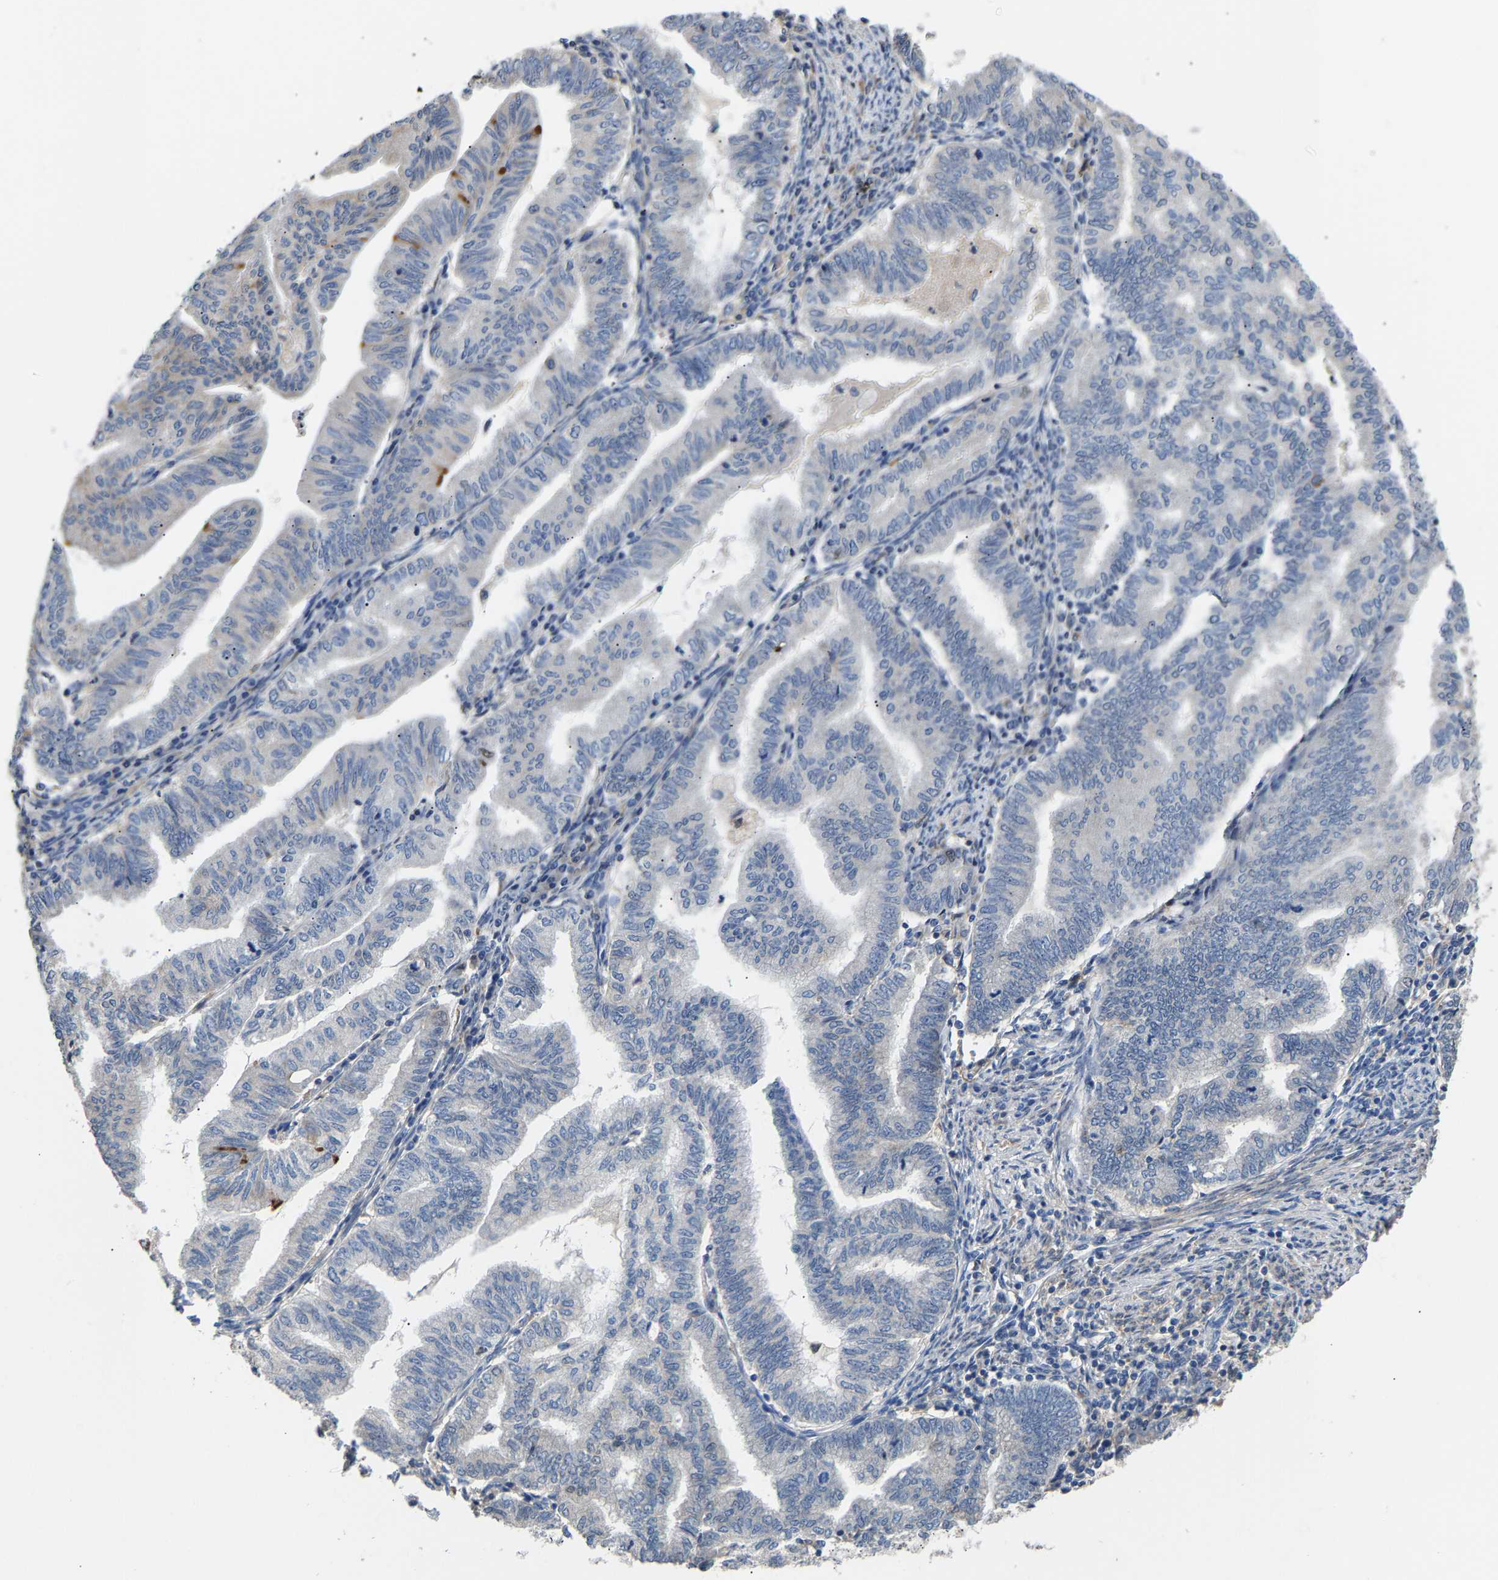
{"staining": {"intensity": "negative", "quantity": "none", "location": "none"}, "tissue": "endometrial cancer", "cell_type": "Tumor cells", "image_type": "cancer", "snomed": [{"axis": "morphology", "description": "Polyp, NOS"}, {"axis": "morphology", "description": "Adenocarcinoma, NOS"}, {"axis": "morphology", "description": "Adenoma, NOS"}, {"axis": "topography", "description": "Endometrium"}], "caption": "Tumor cells are negative for brown protein staining in endometrial cancer (adenoma). Brightfield microscopy of immunohistochemistry stained with DAB (brown) and hematoxylin (blue), captured at high magnification.", "gene": "CCDC171", "patient": {"sex": "female", "age": 79}}